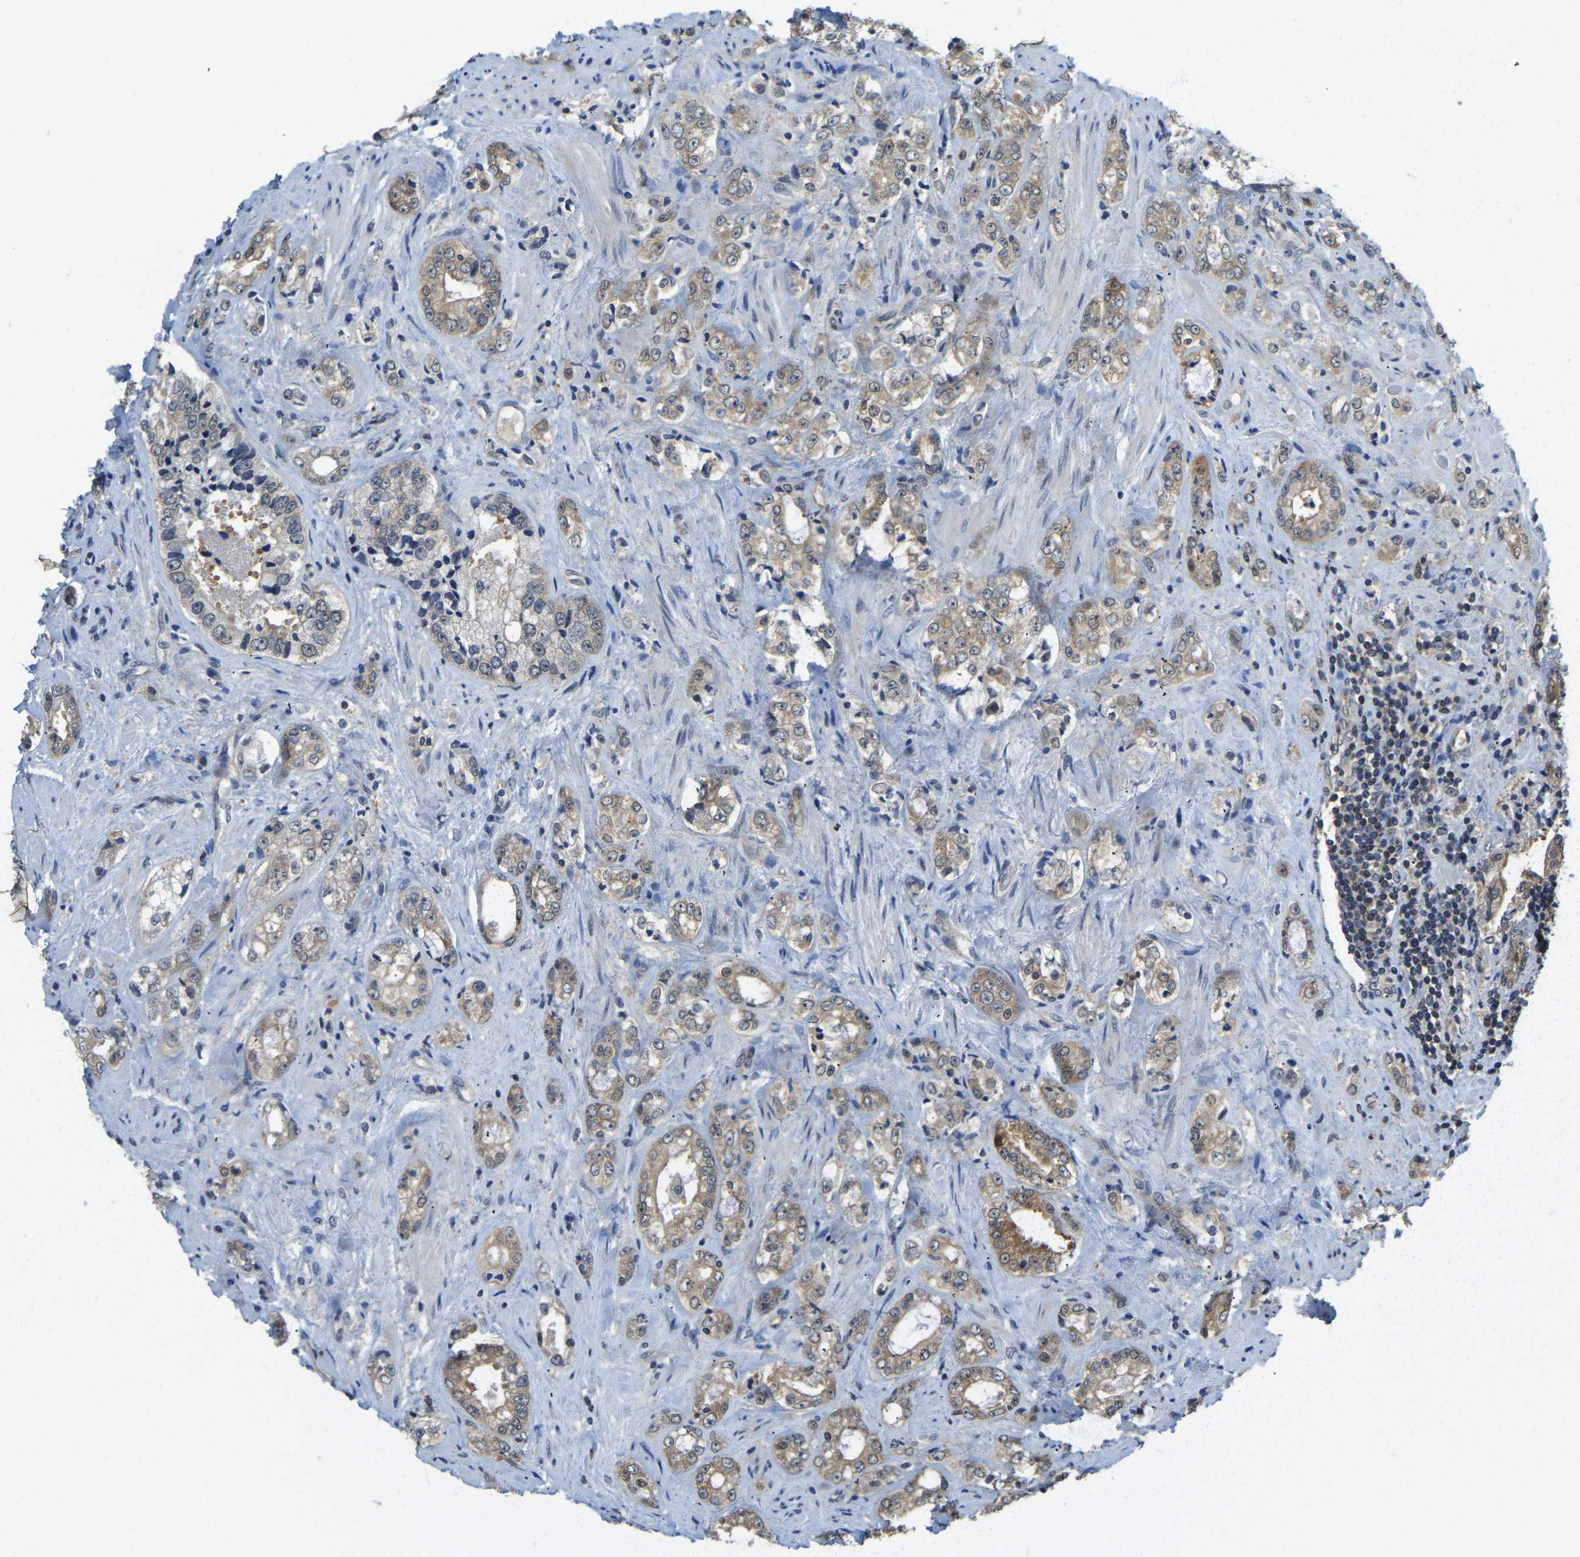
{"staining": {"intensity": "moderate", "quantity": ">75%", "location": "cytoplasmic/membranous"}, "tissue": "prostate cancer", "cell_type": "Tumor cells", "image_type": "cancer", "snomed": [{"axis": "morphology", "description": "Adenocarcinoma, High grade"}, {"axis": "topography", "description": "Prostate"}], "caption": "Protein expression analysis of prostate adenocarcinoma (high-grade) reveals moderate cytoplasmic/membranous positivity in approximately >75% of tumor cells. (IHC, brightfield microscopy, high magnification).", "gene": "AHNAK", "patient": {"sex": "male", "age": 61}}